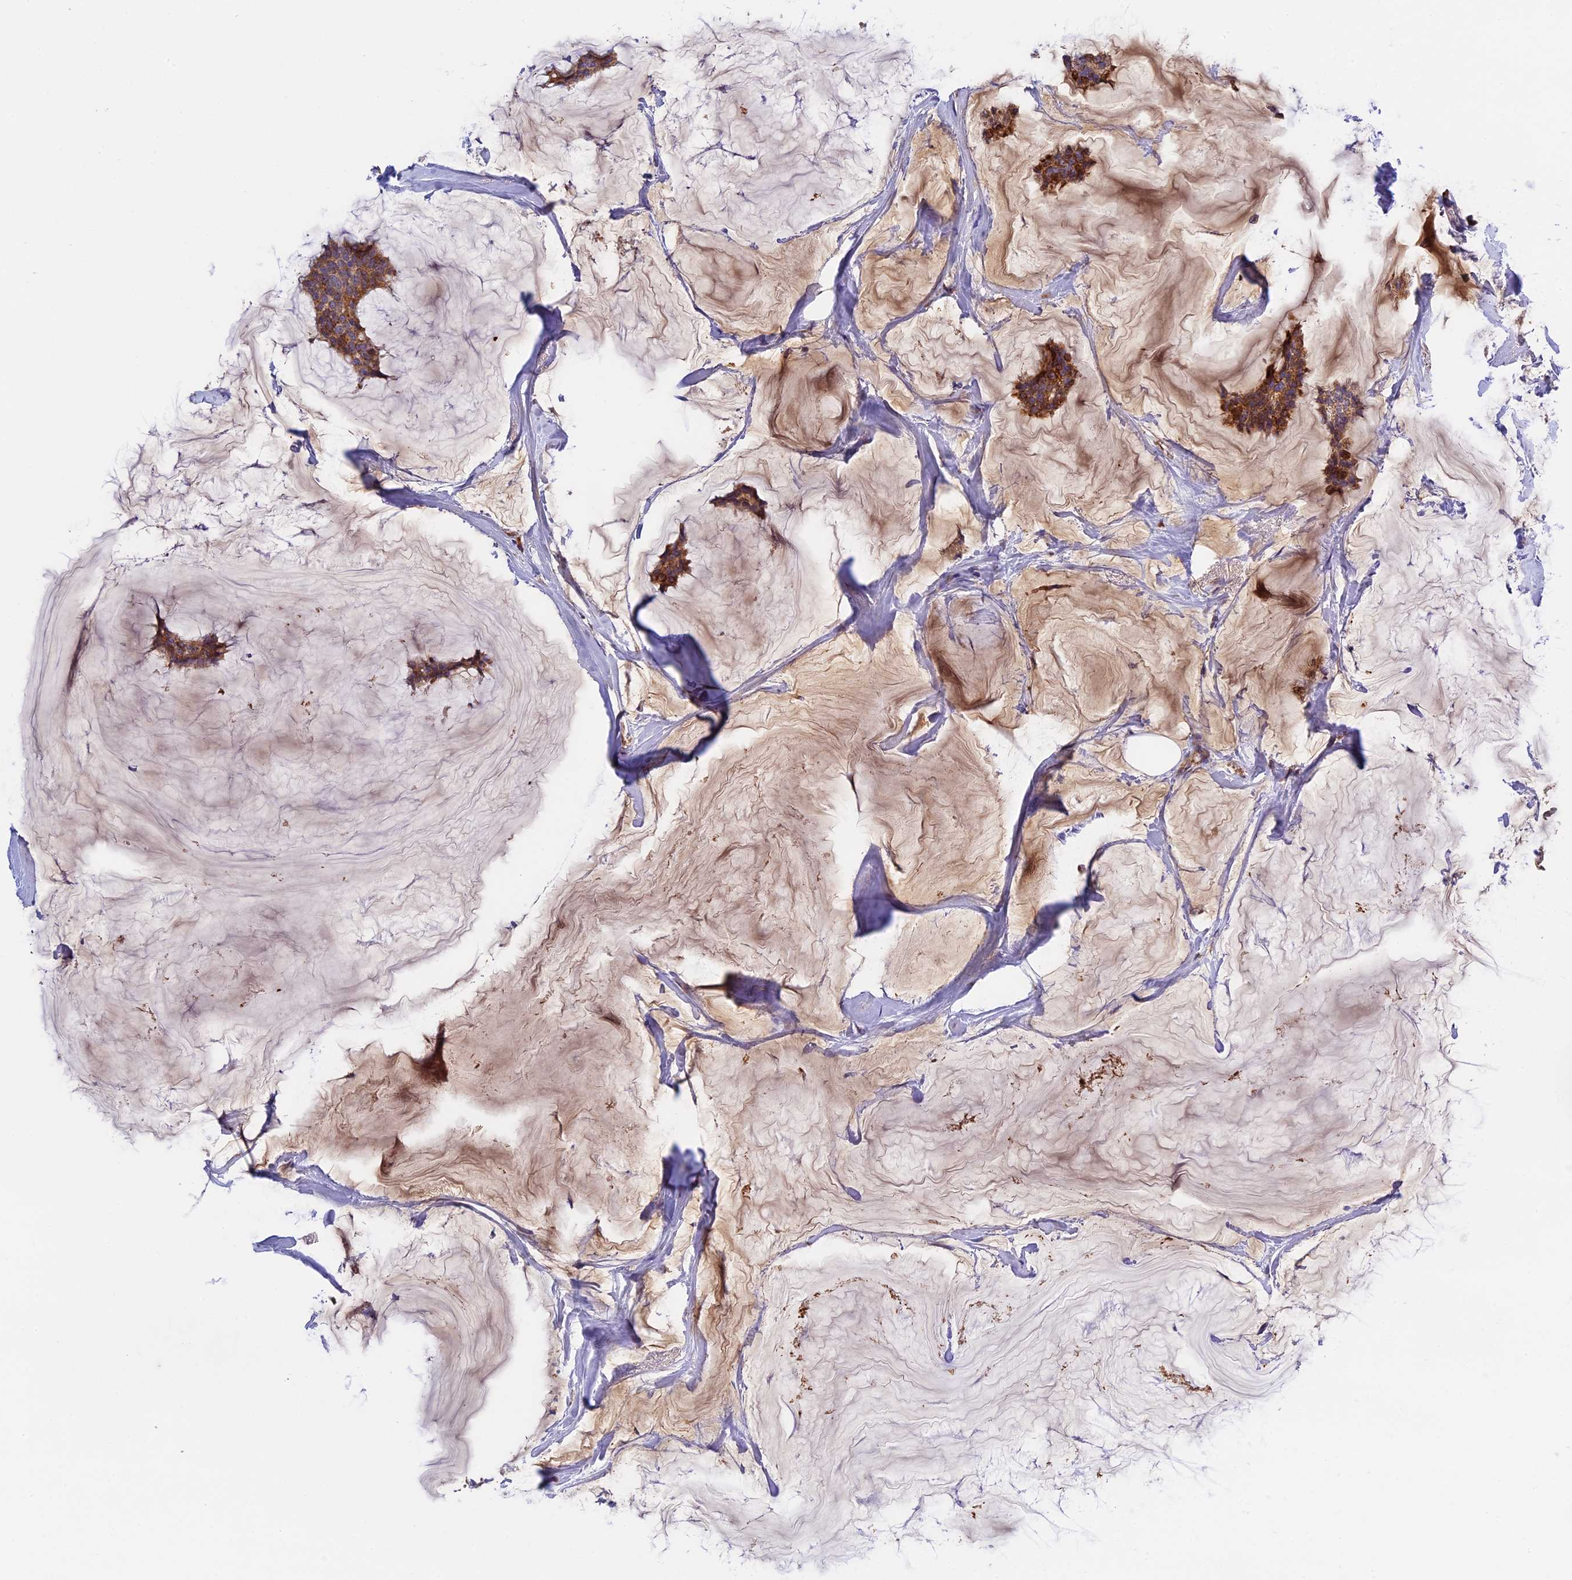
{"staining": {"intensity": "strong", "quantity": ">75%", "location": "cytoplasmic/membranous"}, "tissue": "breast cancer", "cell_type": "Tumor cells", "image_type": "cancer", "snomed": [{"axis": "morphology", "description": "Duct carcinoma"}, {"axis": "topography", "description": "Breast"}], "caption": "Human breast cancer (intraductal carcinoma) stained for a protein (brown) shows strong cytoplasmic/membranous positive positivity in about >75% of tumor cells.", "gene": "OCEL1", "patient": {"sex": "female", "age": 93}}